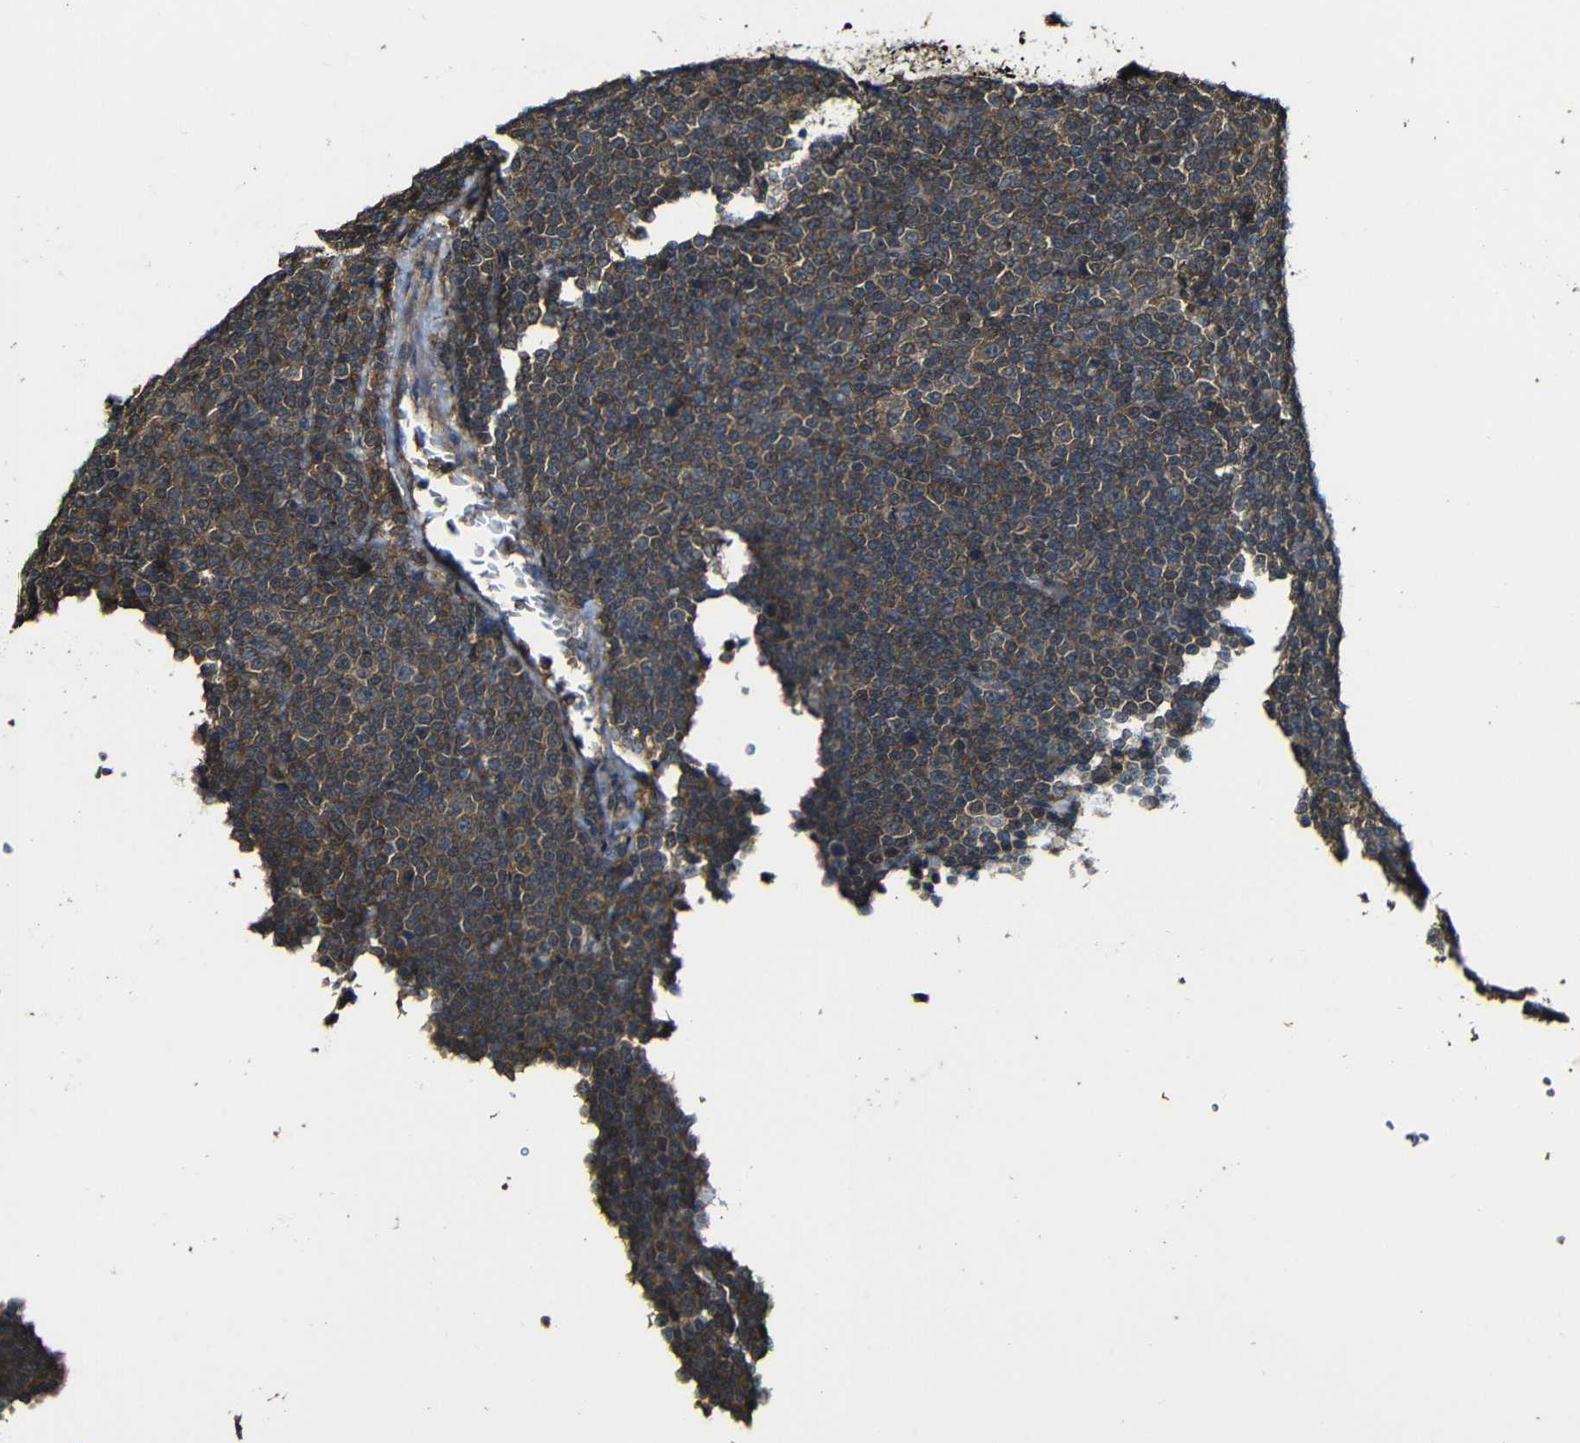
{"staining": {"intensity": "moderate", "quantity": ">75%", "location": "cytoplasmic/membranous"}, "tissue": "lymphoma", "cell_type": "Tumor cells", "image_type": "cancer", "snomed": [{"axis": "morphology", "description": "Malignant lymphoma, non-Hodgkin's type, Low grade"}, {"axis": "topography", "description": "Lymph node"}], "caption": "Immunohistochemical staining of lymphoma shows medium levels of moderate cytoplasmic/membranous protein positivity in approximately >75% of tumor cells. (DAB = brown stain, brightfield microscopy at high magnification).", "gene": "CASP8", "patient": {"sex": "female", "age": 67}}